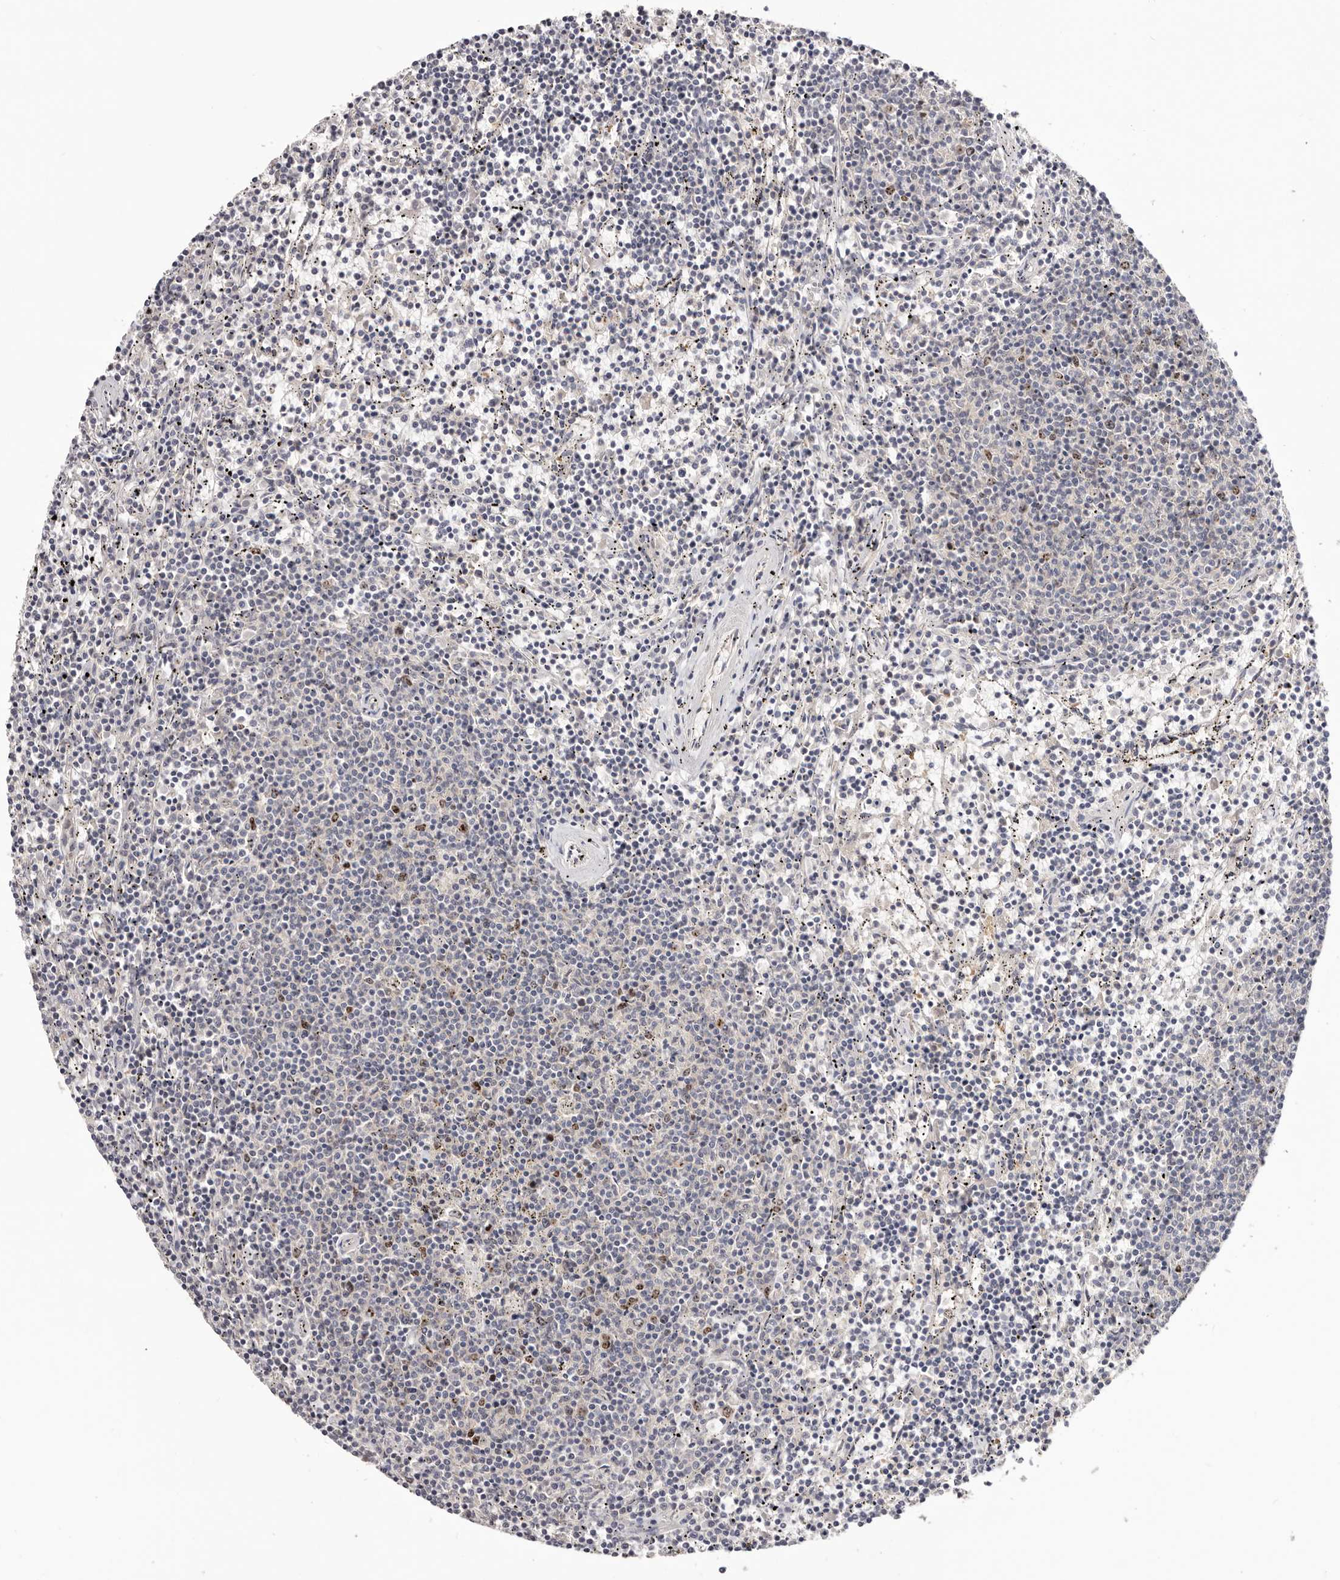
{"staining": {"intensity": "negative", "quantity": "none", "location": "none"}, "tissue": "lymphoma", "cell_type": "Tumor cells", "image_type": "cancer", "snomed": [{"axis": "morphology", "description": "Malignant lymphoma, non-Hodgkin's type, Low grade"}, {"axis": "topography", "description": "Spleen"}], "caption": "Low-grade malignant lymphoma, non-Hodgkin's type stained for a protein using IHC displays no positivity tumor cells.", "gene": "CCDC190", "patient": {"sex": "female", "age": 50}}